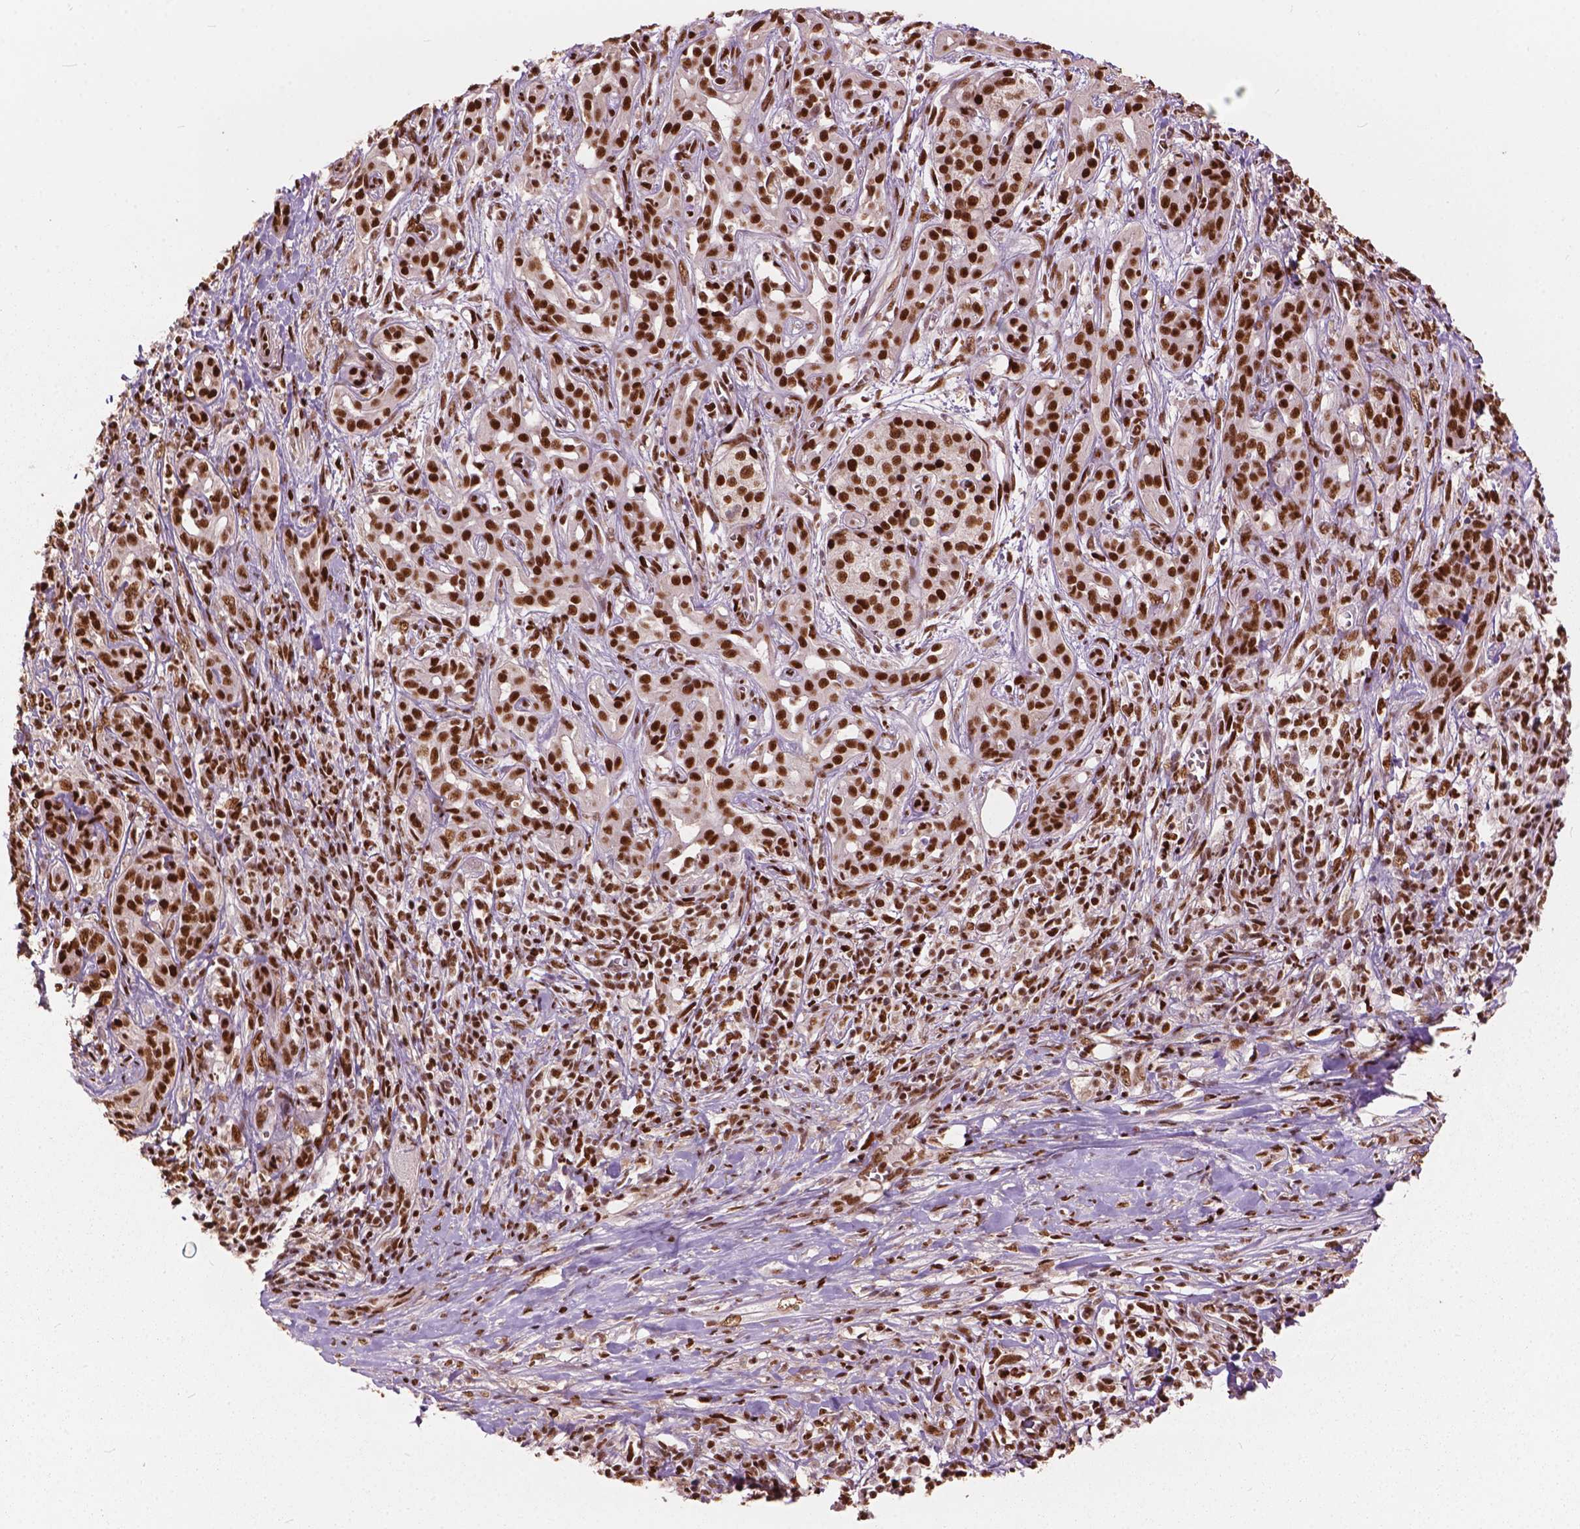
{"staining": {"intensity": "strong", "quantity": ">75%", "location": "nuclear"}, "tissue": "pancreatic cancer", "cell_type": "Tumor cells", "image_type": "cancer", "snomed": [{"axis": "morphology", "description": "Adenocarcinoma, NOS"}, {"axis": "topography", "description": "Pancreas"}], "caption": "Protein analysis of pancreatic adenocarcinoma tissue reveals strong nuclear expression in approximately >75% of tumor cells.", "gene": "ANP32B", "patient": {"sex": "male", "age": 61}}